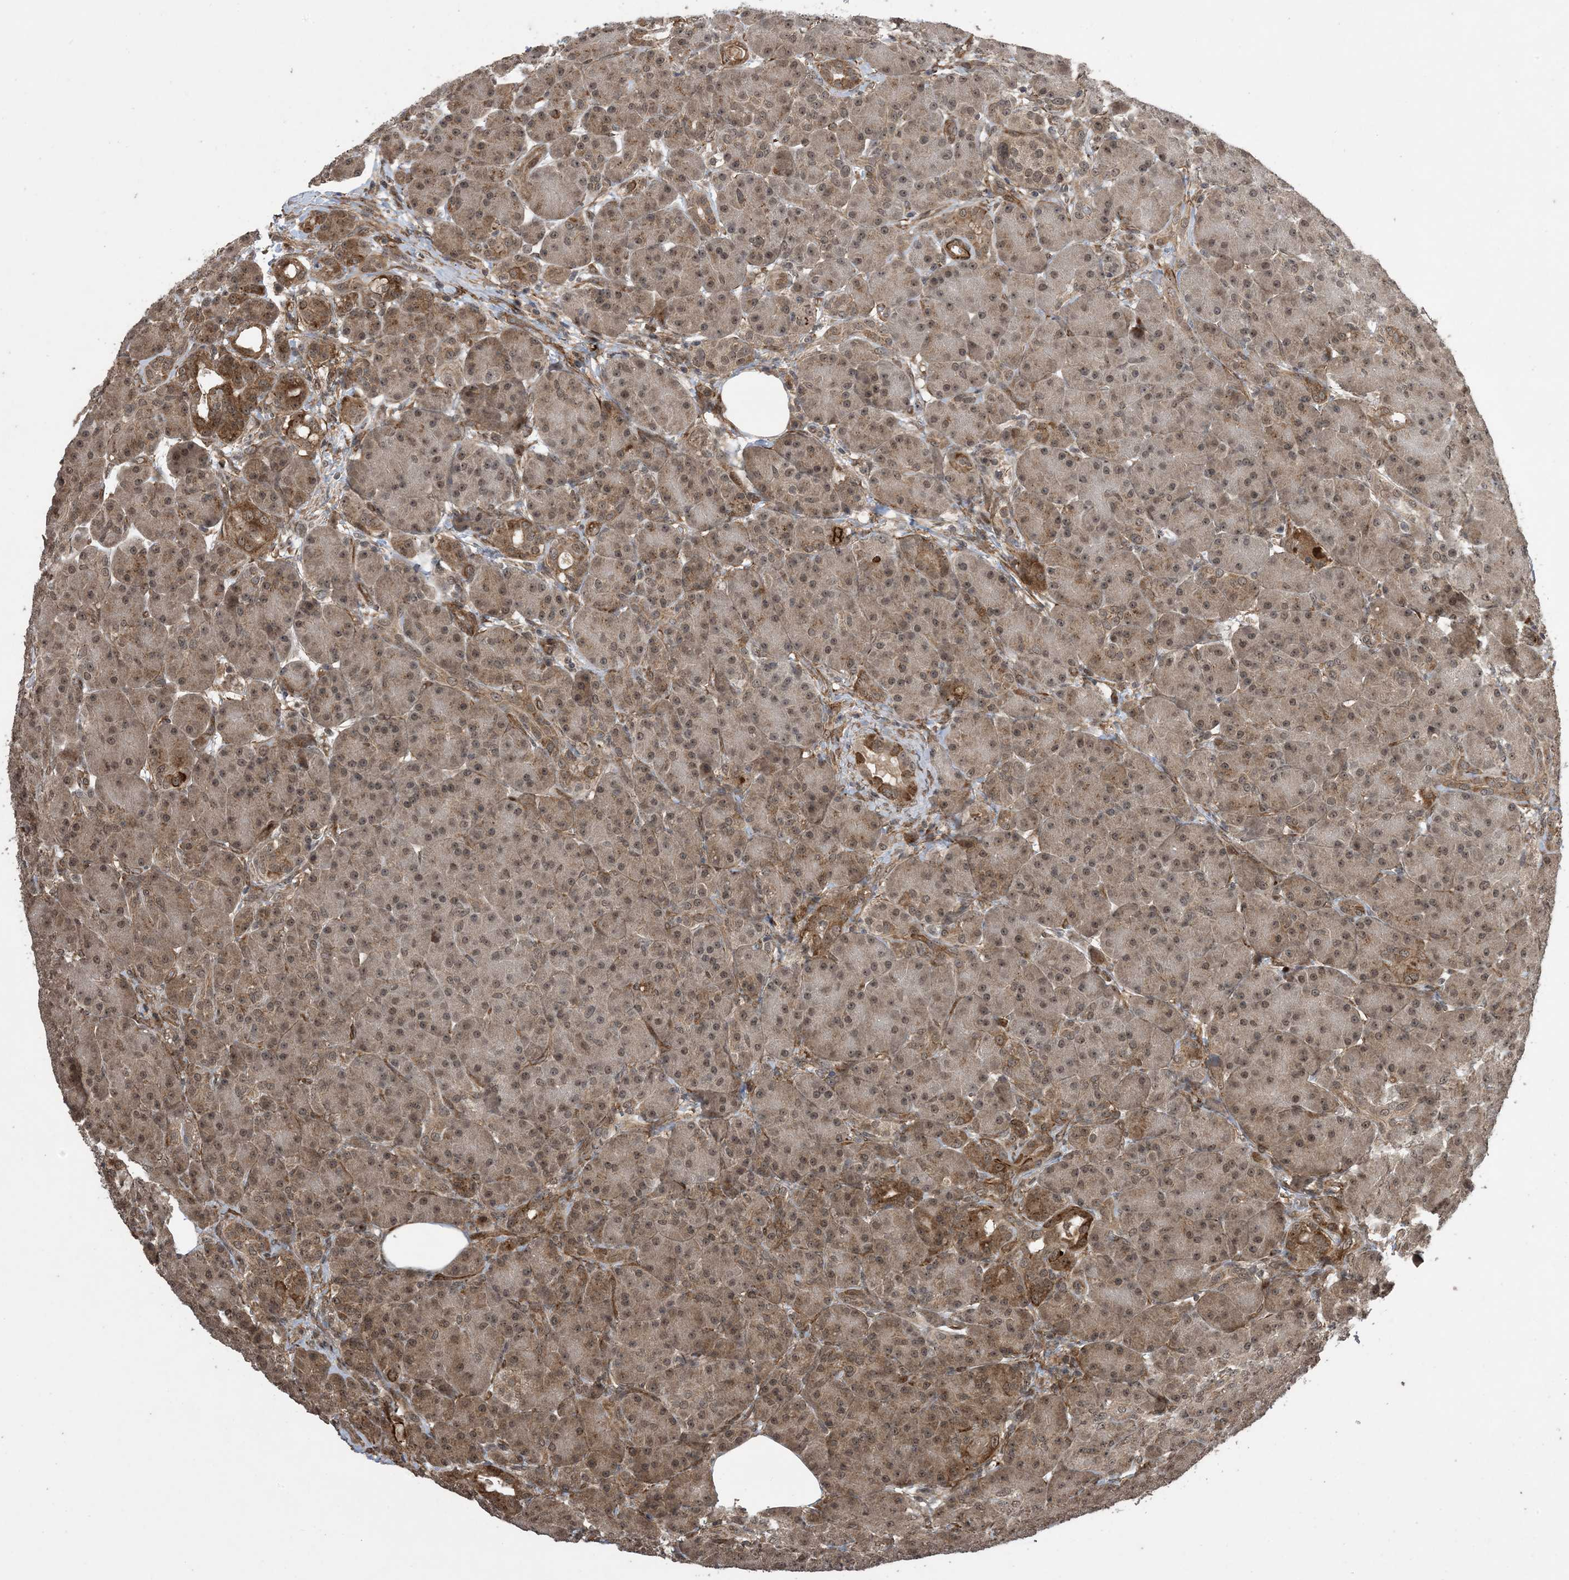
{"staining": {"intensity": "moderate", "quantity": ">75%", "location": "cytoplasmic/membranous,nuclear"}, "tissue": "pancreas", "cell_type": "Exocrine glandular cells", "image_type": "normal", "snomed": [{"axis": "morphology", "description": "Normal tissue, NOS"}, {"axis": "topography", "description": "Pancreas"}], "caption": "Protein expression analysis of unremarkable human pancreas reveals moderate cytoplasmic/membranous,nuclear expression in approximately >75% of exocrine glandular cells. (Brightfield microscopy of DAB IHC at high magnification).", "gene": "ZNF511", "patient": {"sex": "male", "age": 63}}